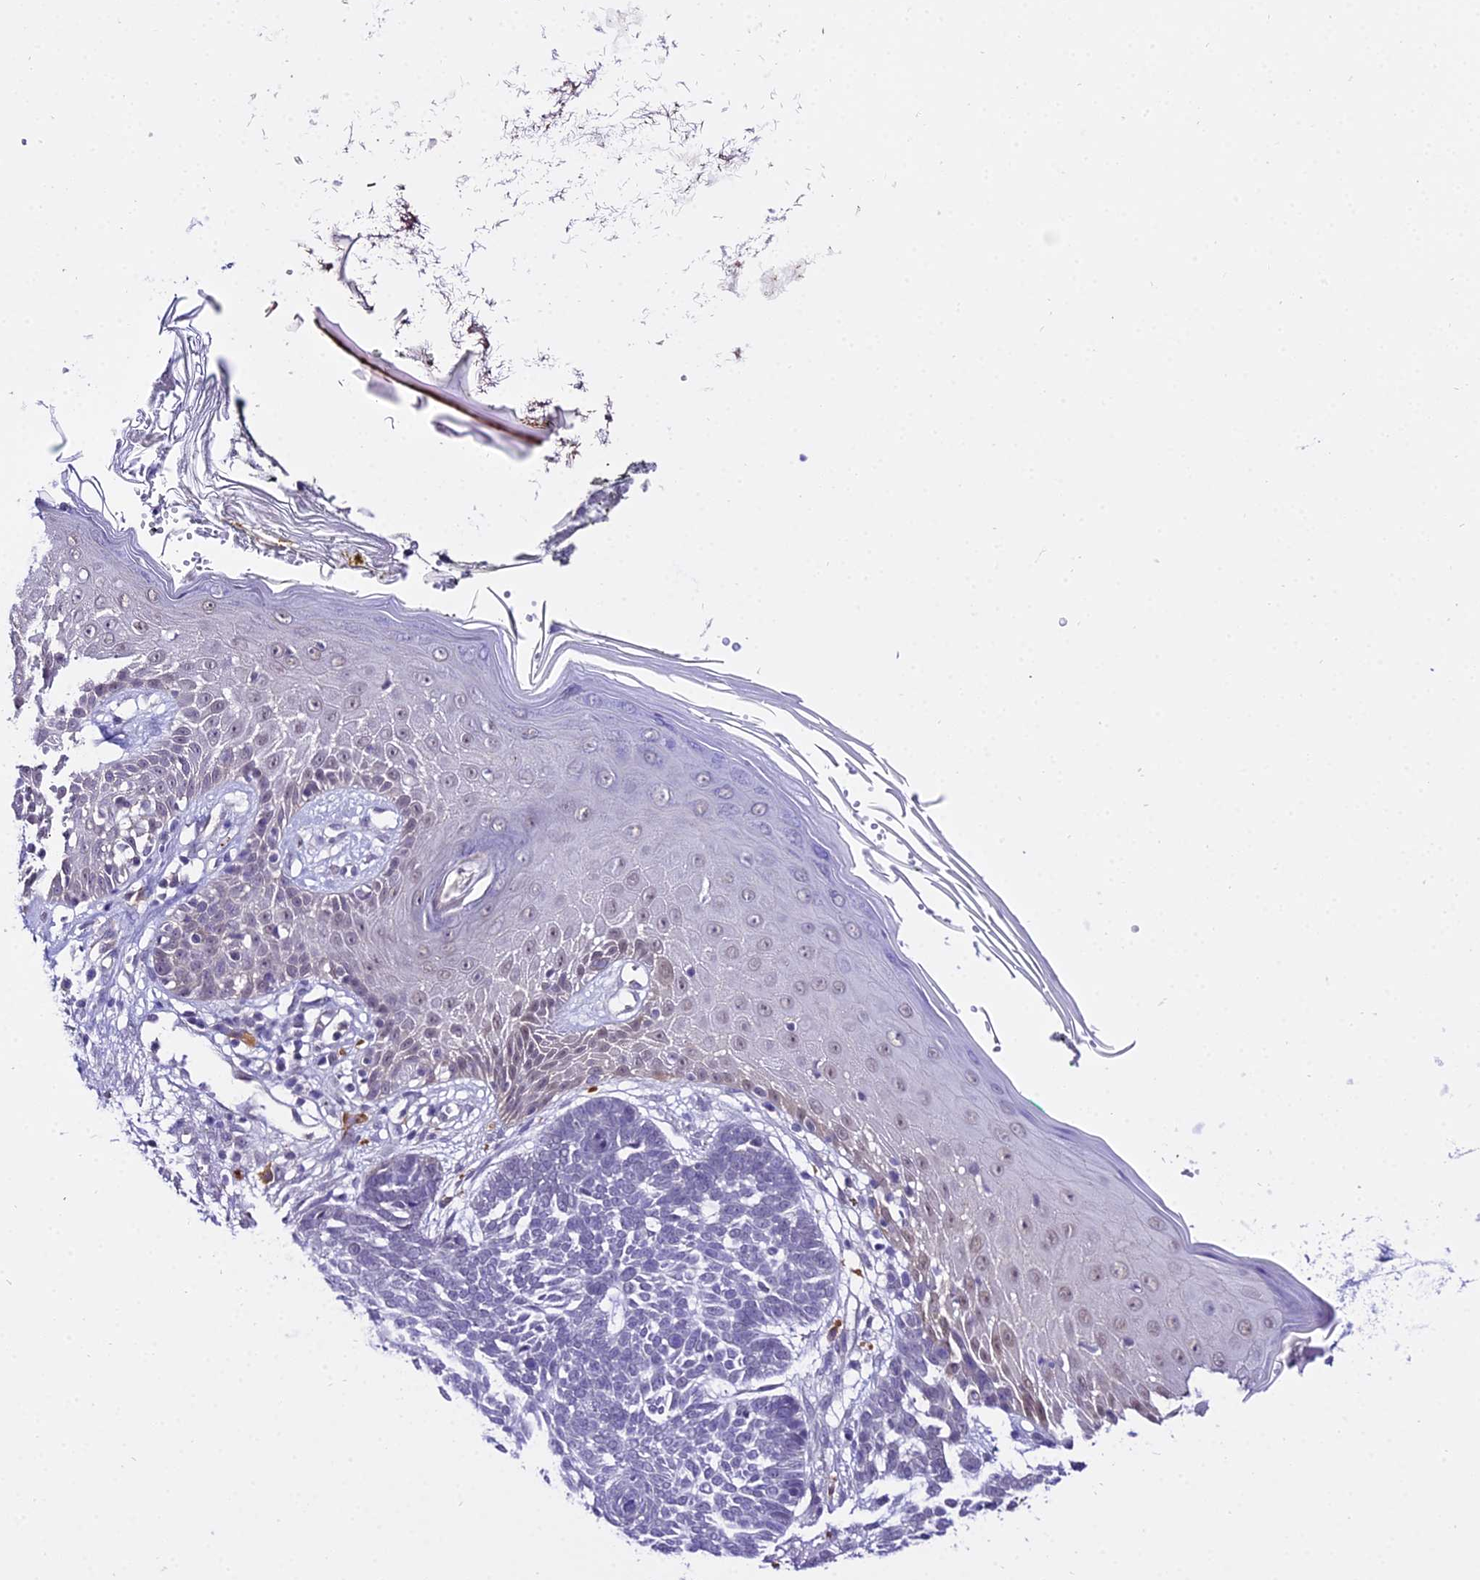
{"staining": {"intensity": "negative", "quantity": "none", "location": "none"}, "tissue": "skin cancer", "cell_type": "Tumor cells", "image_type": "cancer", "snomed": [{"axis": "morphology", "description": "Normal tissue, NOS"}, {"axis": "morphology", "description": "Basal cell carcinoma"}, {"axis": "topography", "description": "Skin"}], "caption": "Photomicrograph shows no protein staining in tumor cells of skin cancer tissue.", "gene": "POLR2I", "patient": {"sex": "male", "age": 64}}